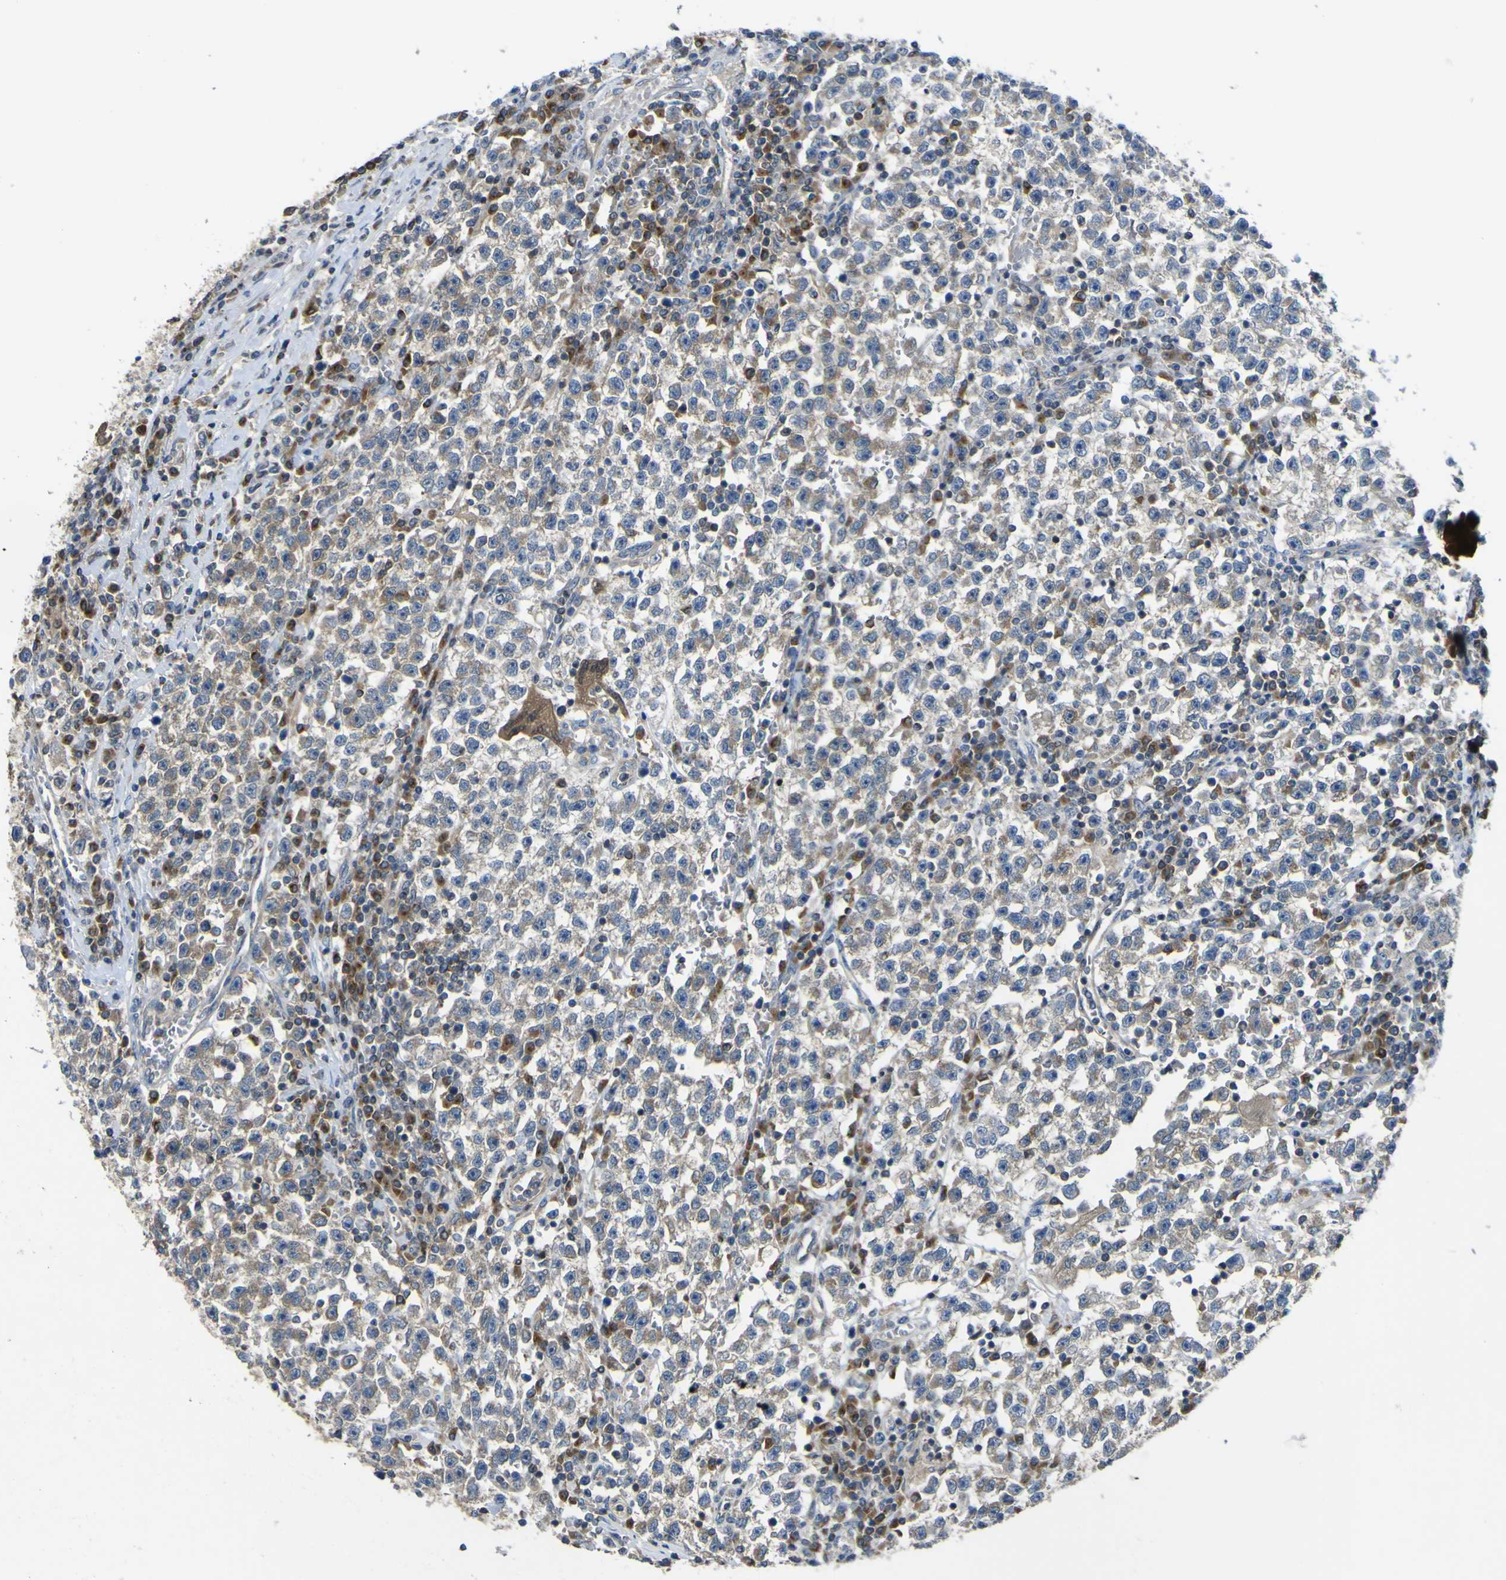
{"staining": {"intensity": "moderate", "quantity": "25%-75%", "location": "cytoplasmic/membranous"}, "tissue": "testis cancer", "cell_type": "Tumor cells", "image_type": "cancer", "snomed": [{"axis": "morphology", "description": "Seminoma, NOS"}, {"axis": "topography", "description": "Testis"}], "caption": "Testis seminoma was stained to show a protein in brown. There is medium levels of moderate cytoplasmic/membranous expression in about 25%-75% of tumor cells.", "gene": "EML2", "patient": {"sex": "male", "age": 22}}